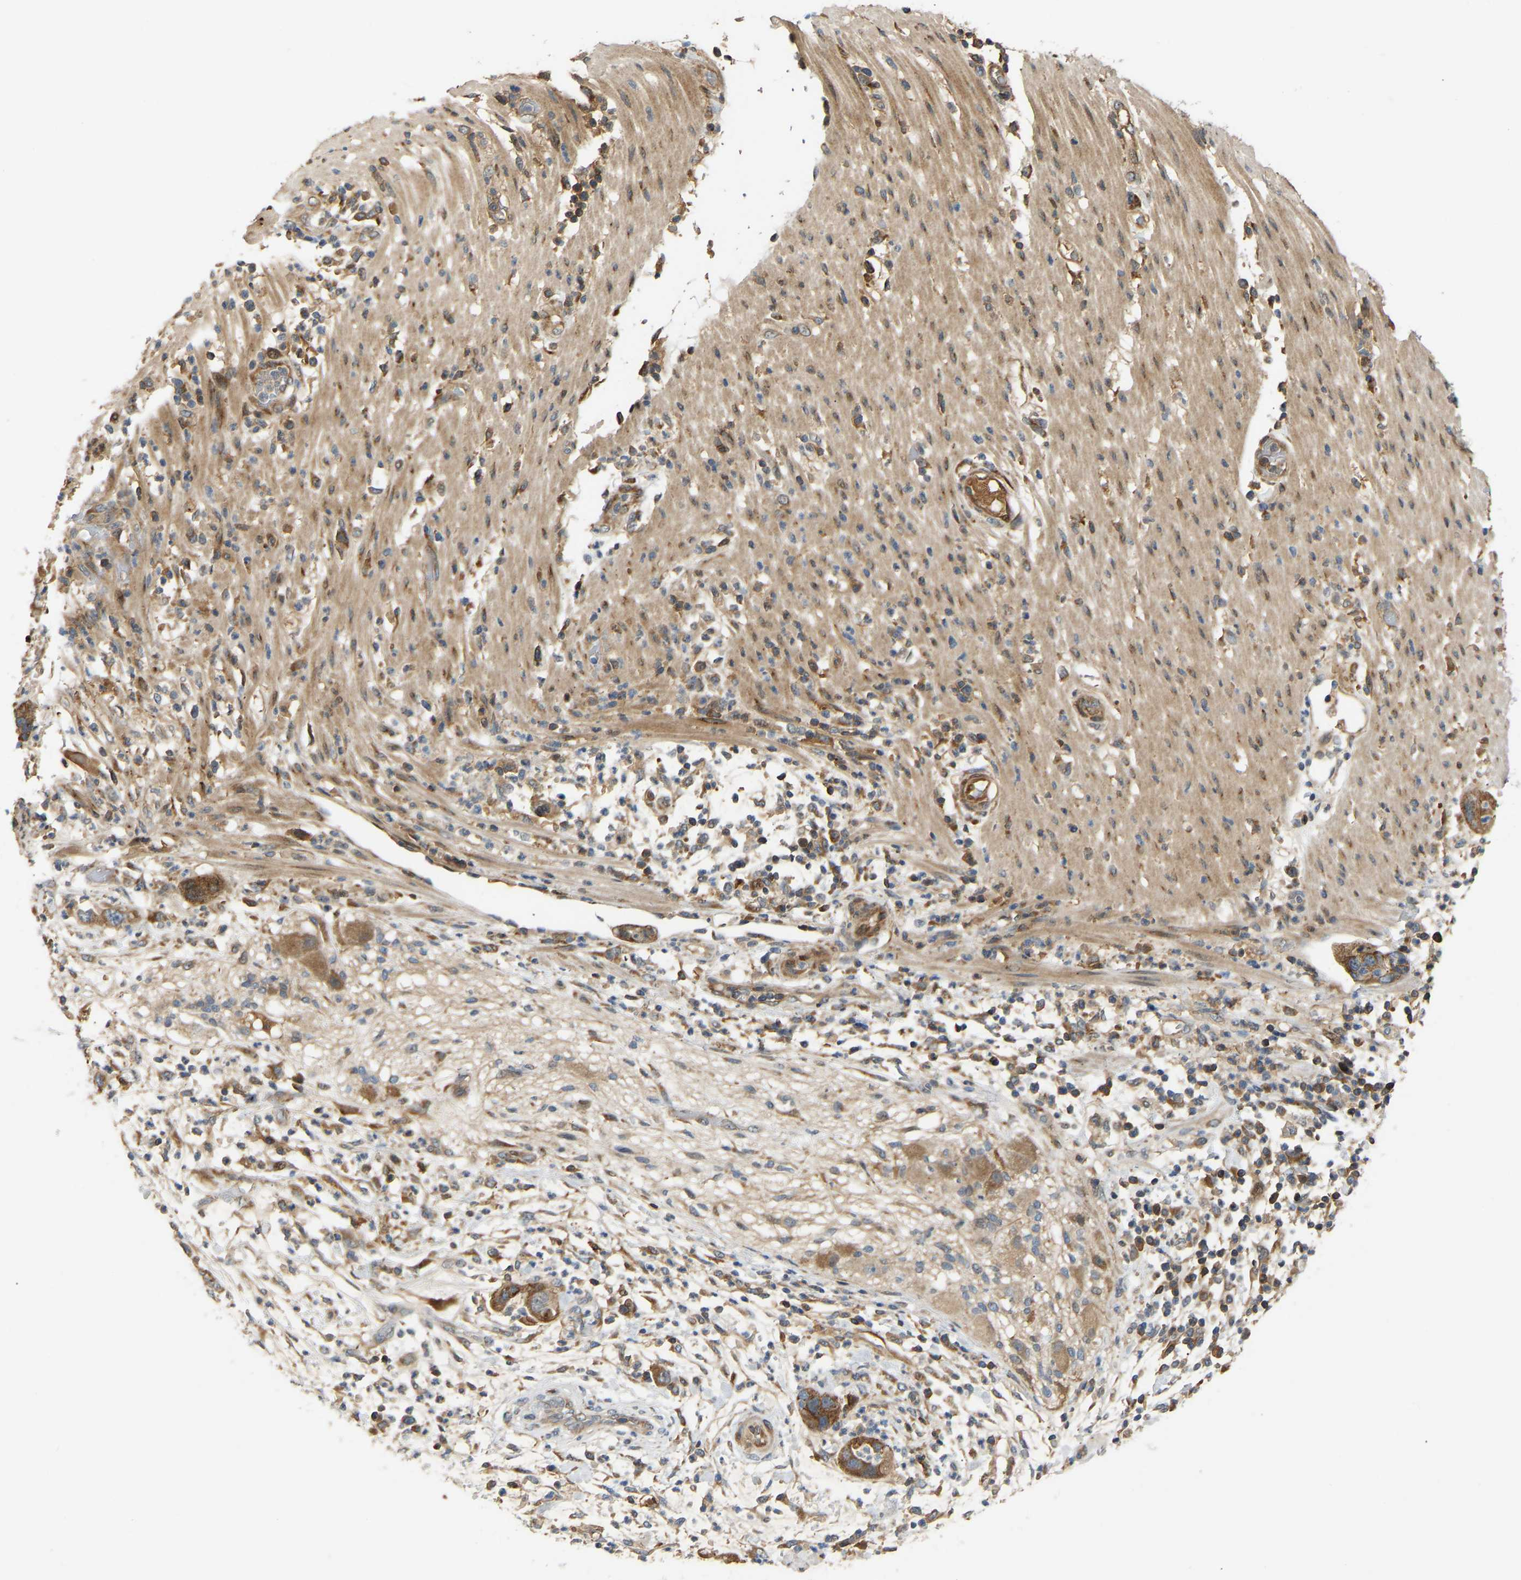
{"staining": {"intensity": "moderate", "quantity": ">75%", "location": "cytoplasmic/membranous"}, "tissue": "pancreatic cancer", "cell_type": "Tumor cells", "image_type": "cancer", "snomed": [{"axis": "morphology", "description": "Adenocarcinoma, NOS"}, {"axis": "topography", "description": "Pancreas"}], "caption": "Immunohistochemical staining of human pancreatic cancer (adenocarcinoma) demonstrates moderate cytoplasmic/membranous protein positivity in about >75% of tumor cells.", "gene": "PTCD1", "patient": {"sex": "female", "age": 71}}